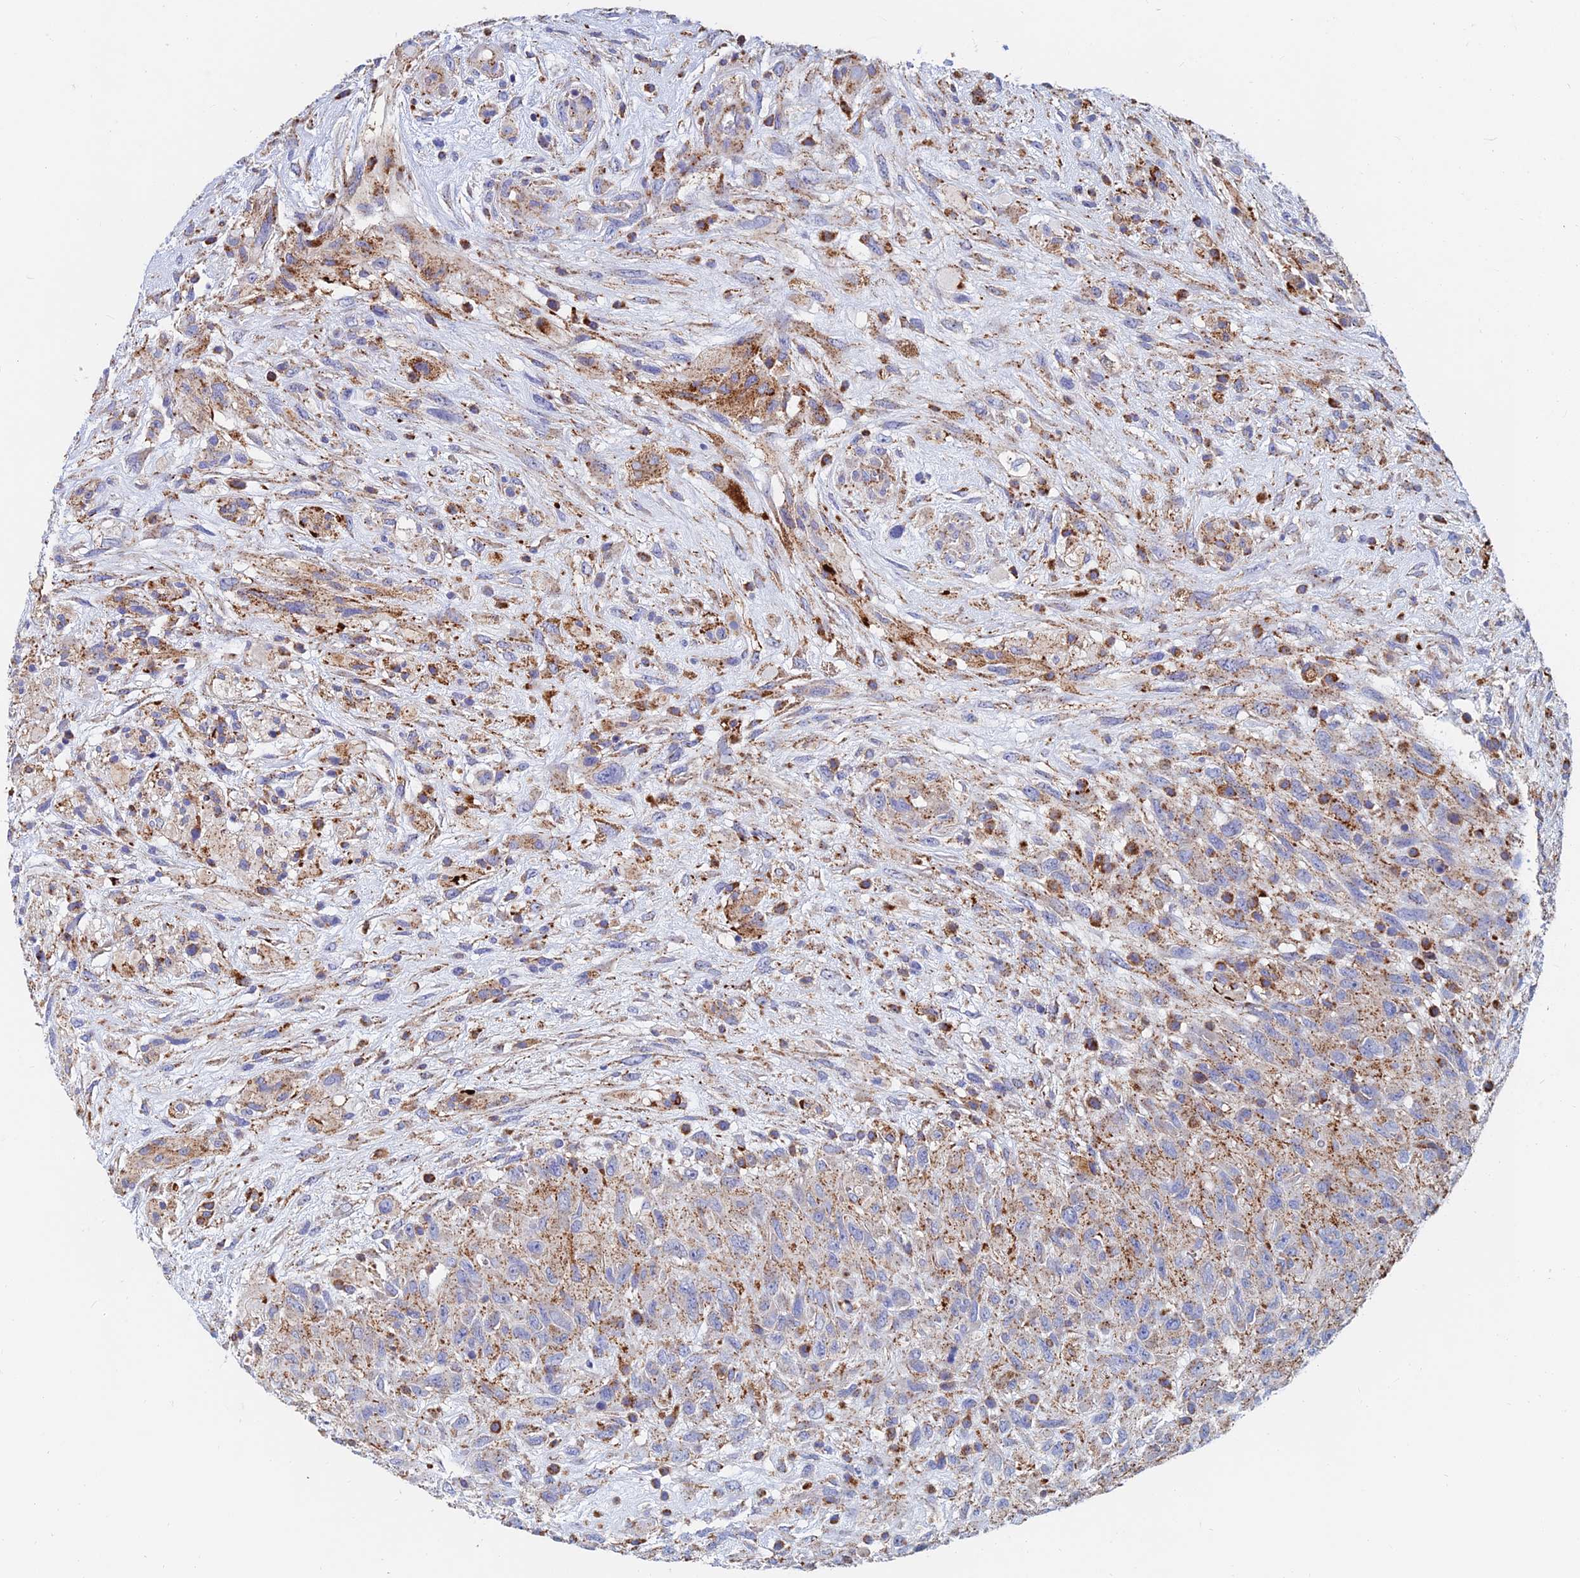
{"staining": {"intensity": "moderate", "quantity": ">75%", "location": "cytoplasmic/membranous"}, "tissue": "glioma", "cell_type": "Tumor cells", "image_type": "cancer", "snomed": [{"axis": "morphology", "description": "Glioma, malignant, High grade"}, {"axis": "topography", "description": "Brain"}], "caption": "IHC of human glioma displays medium levels of moderate cytoplasmic/membranous expression in about >75% of tumor cells.", "gene": "SPNS1", "patient": {"sex": "male", "age": 61}}